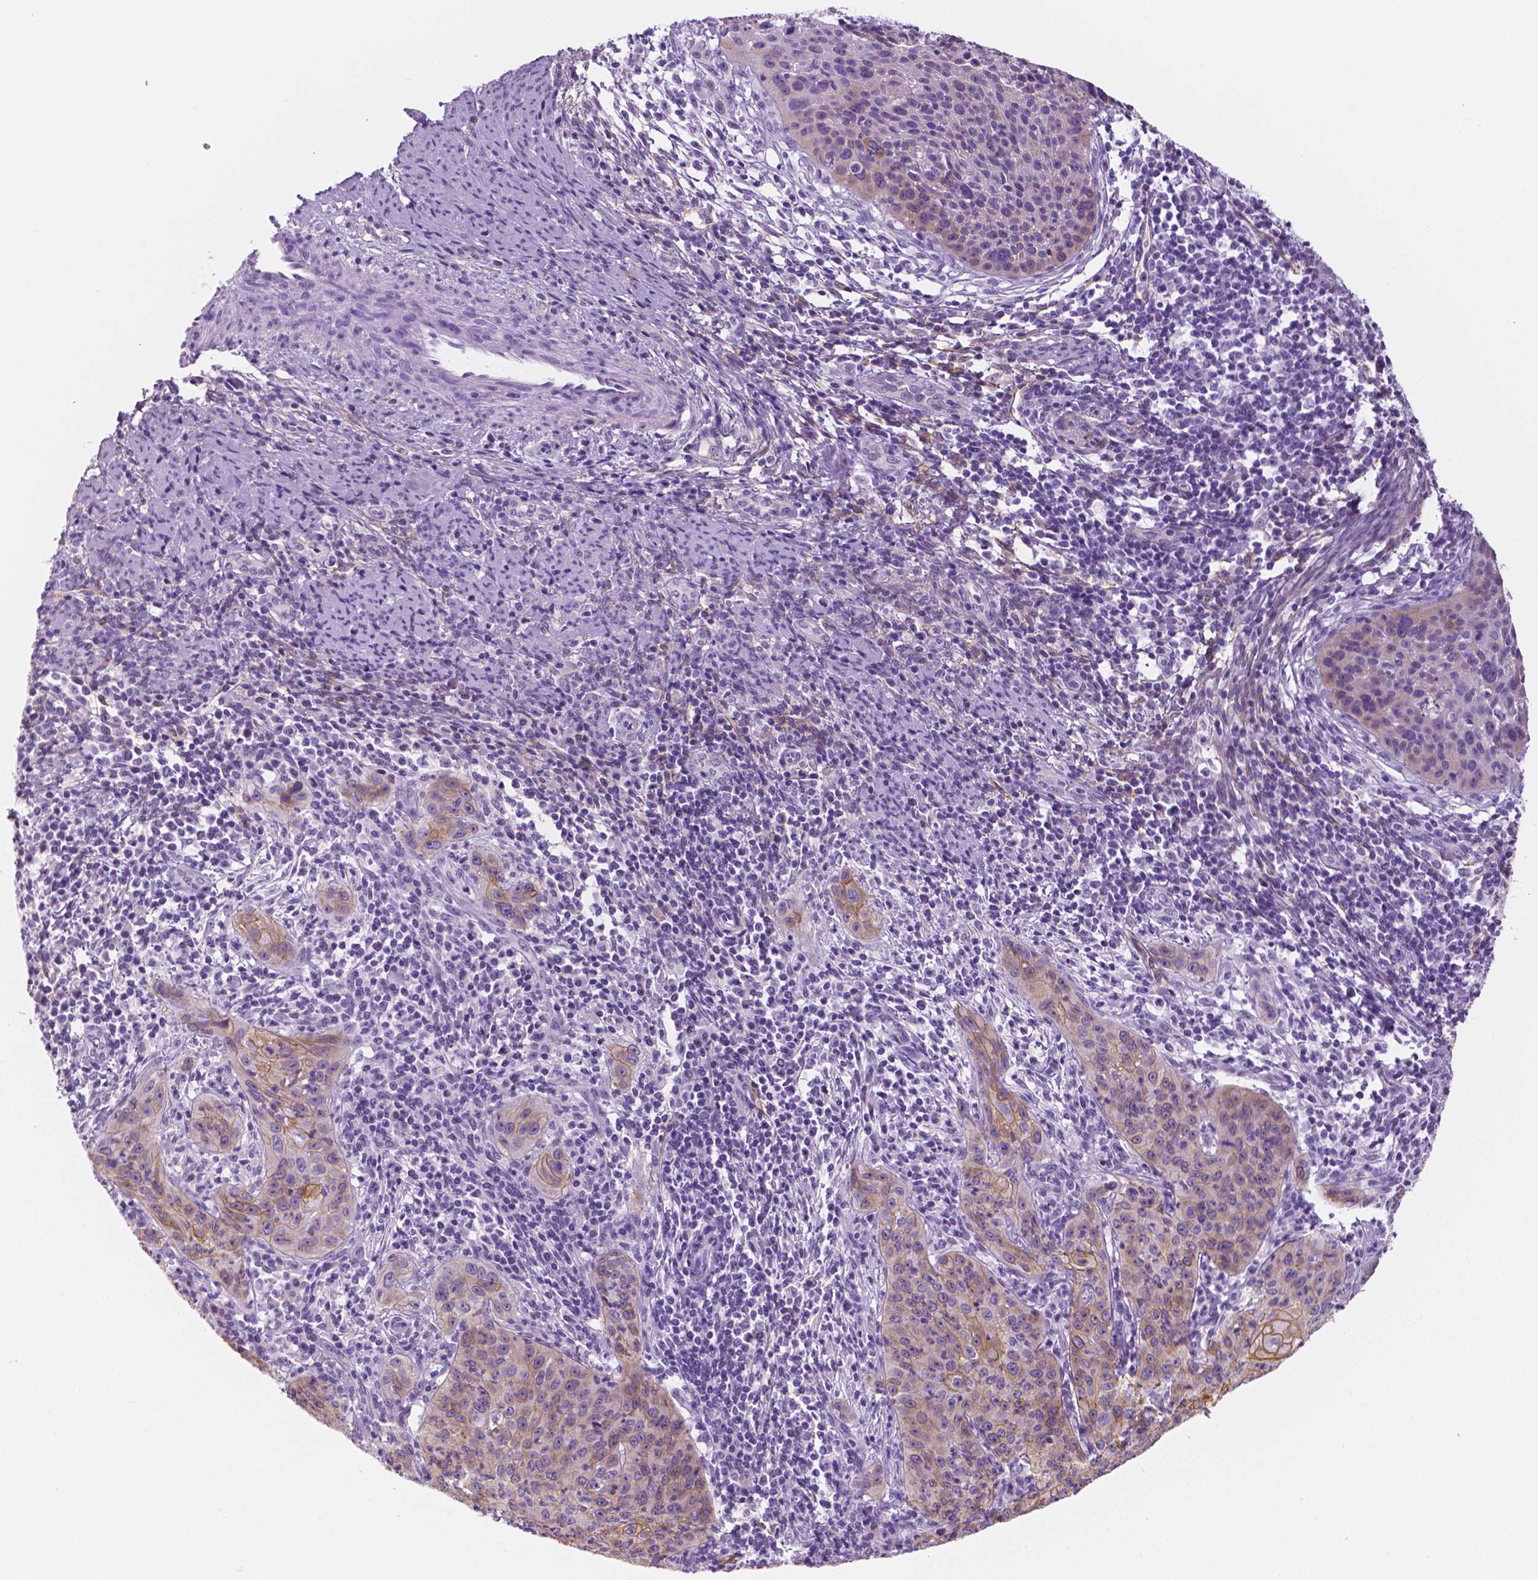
{"staining": {"intensity": "moderate", "quantity": "25%-75%", "location": "cytoplasmic/membranous"}, "tissue": "cervical cancer", "cell_type": "Tumor cells", "image_type": "cancer", "snomed": [{"axis": "morphology", "description": "Squamous cell carcinoma, NOS"}, {"axis": "topography", "description": "Cervix"}], "caption": "A high-resolution image shows immunohistochemistry staining of squamous cell carcinoma (cervical), which reveals moderate cytoplasmic/membranous staining in about 25%-75% of tumor cells.", "gene": "PPL", "patient": {"sex": "female", "age": 30}}